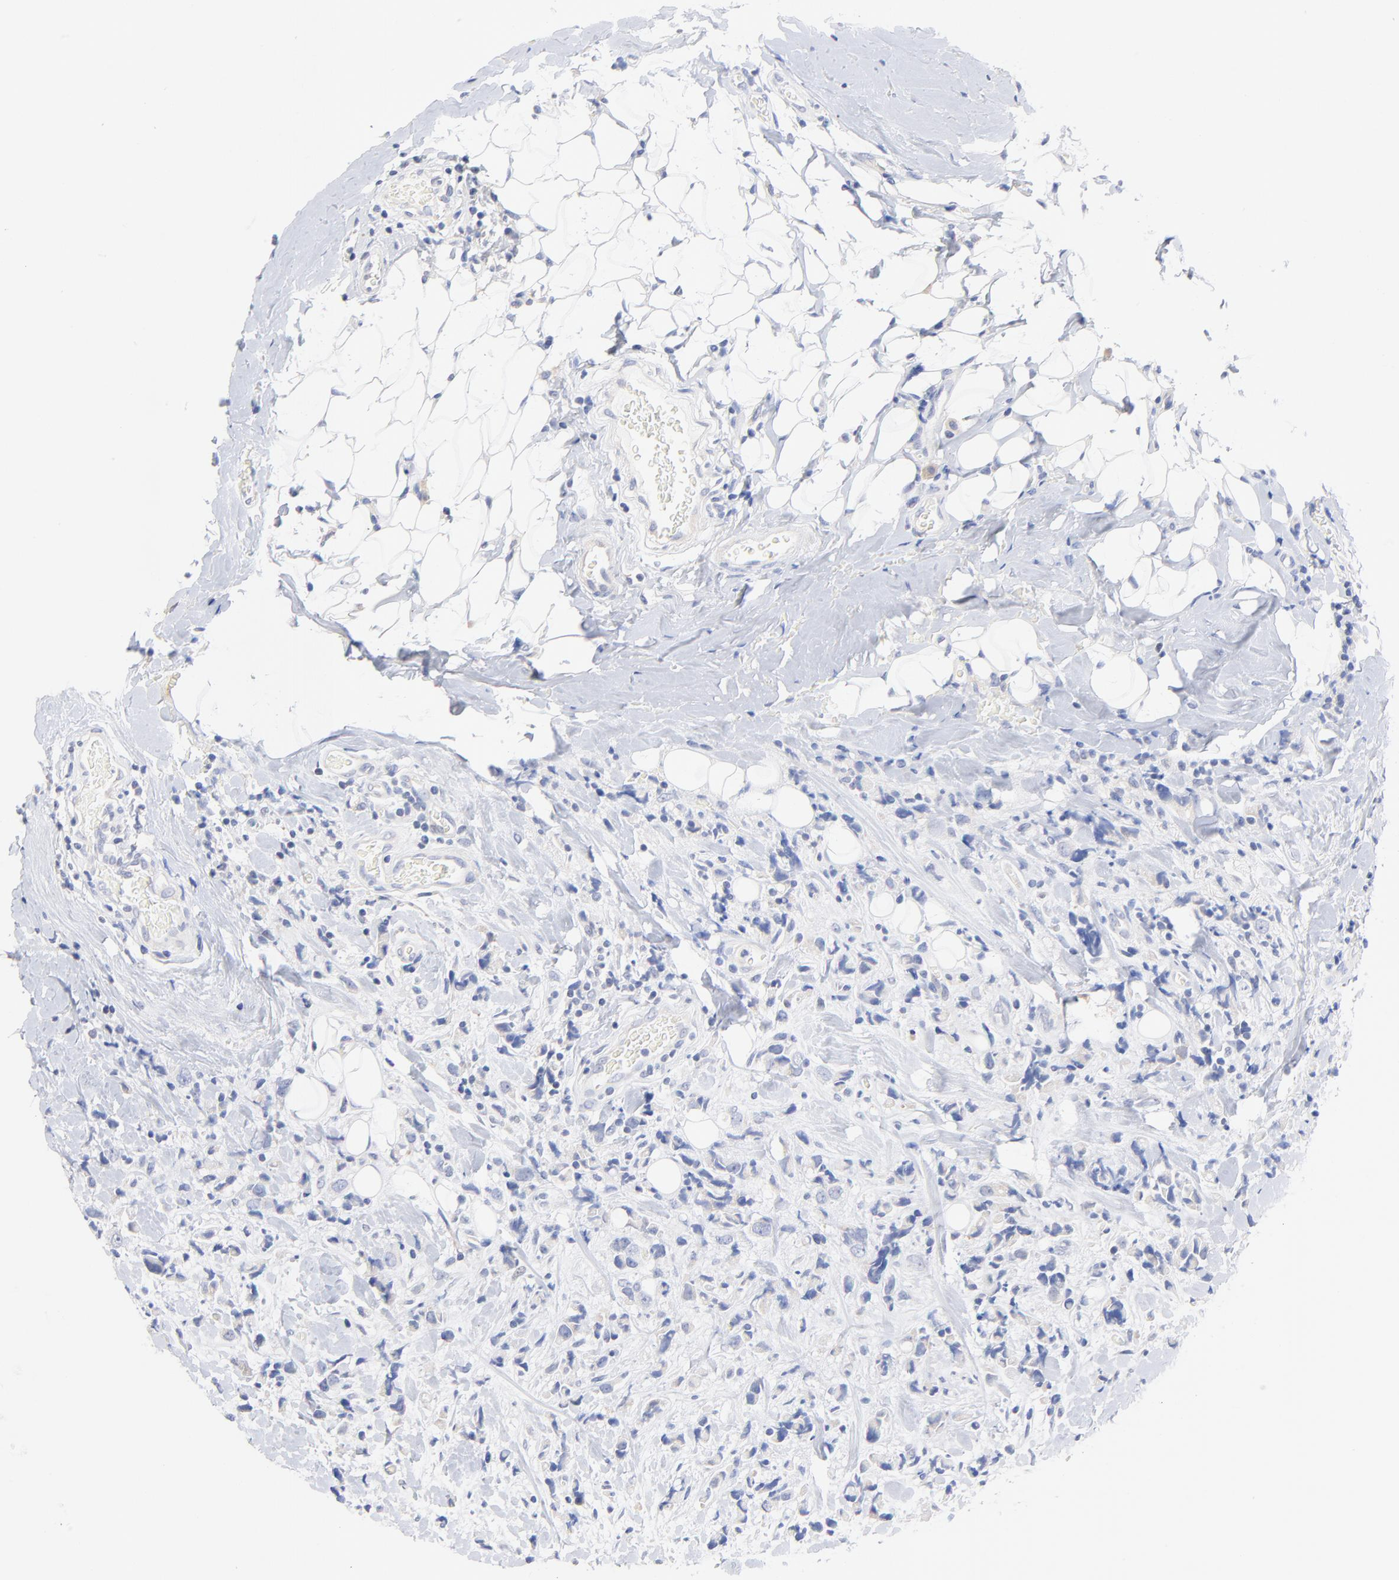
{"staining": {"intensity": "negative", "quantity": "none", "location": "none"}, "tissue": "breast cancer", "cell_type": "Tumor cells", "image_type": "cancer", "snomed": [{"axis": "morphology", "description": "Lobular carcinoma"}, {"axis": "topography", "description": "Breast"}], "caption": "A micrograph of human lobular carcinoma (breast) is negative for staining in tumor cells.", "gene": "TWNK", "patient": {"sex": "female", "age": 57}}